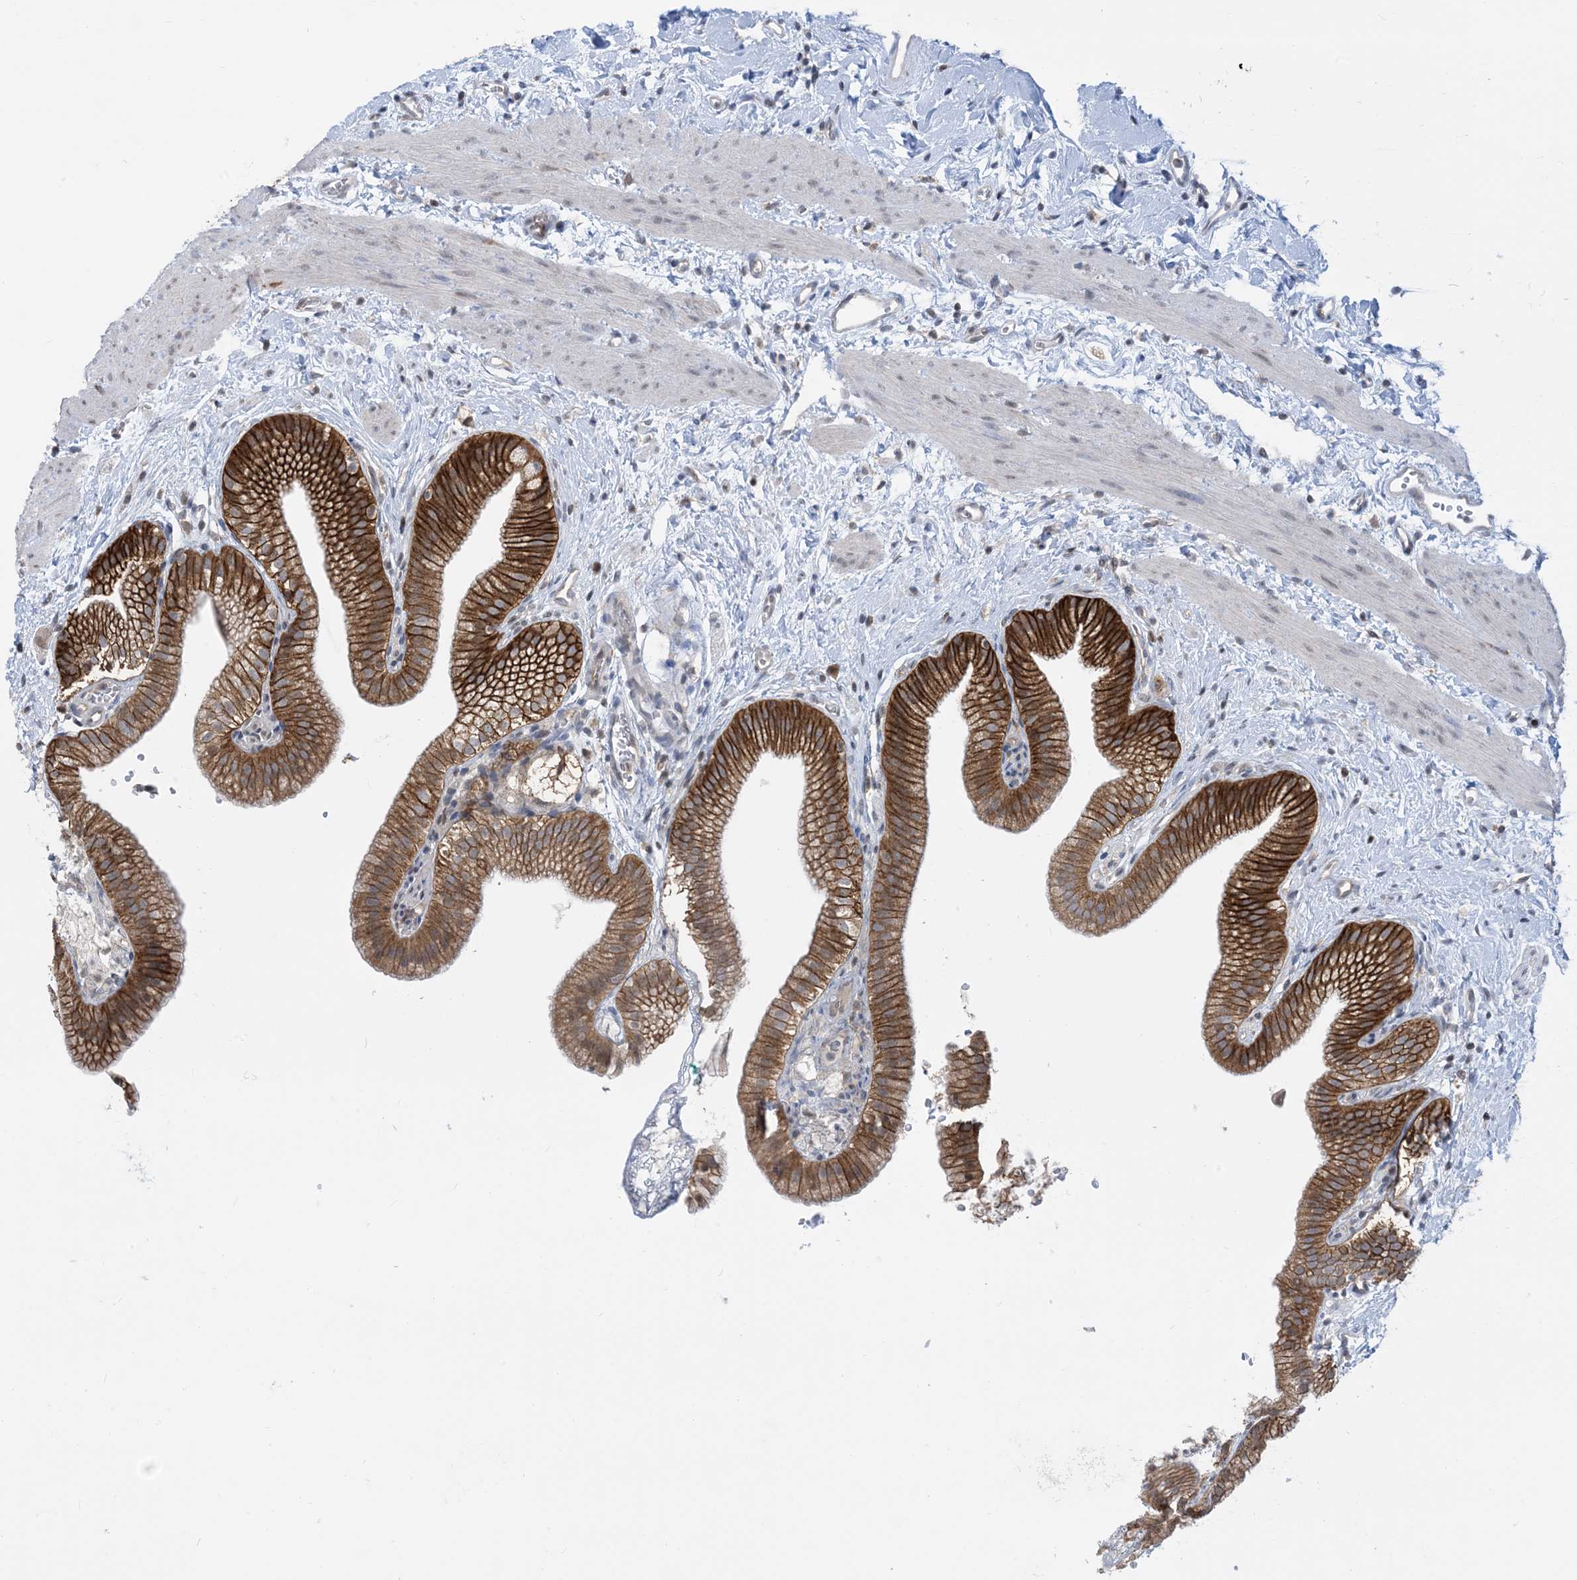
{"staining": {"intensity": "strong", "quantity": ">75%", "location": "cytoplasmic/membranous"}, "tissue": "gallbladder", "cell_type": "Glandular cells", "image_type": "normal", "snomed": [{"axis": "morphology", "description": "Normal tissue, NOS"}, {"axis": "topography", "description": "Gallbladder"}], "caption": "Glandular cells demonstrate high levels of strong cytoplasmic/membranous positivity in about >75% of cells in unremarkable human gallbladder.", "gene": "CASP4", "patient": {"sex": "male", "age": 55}}